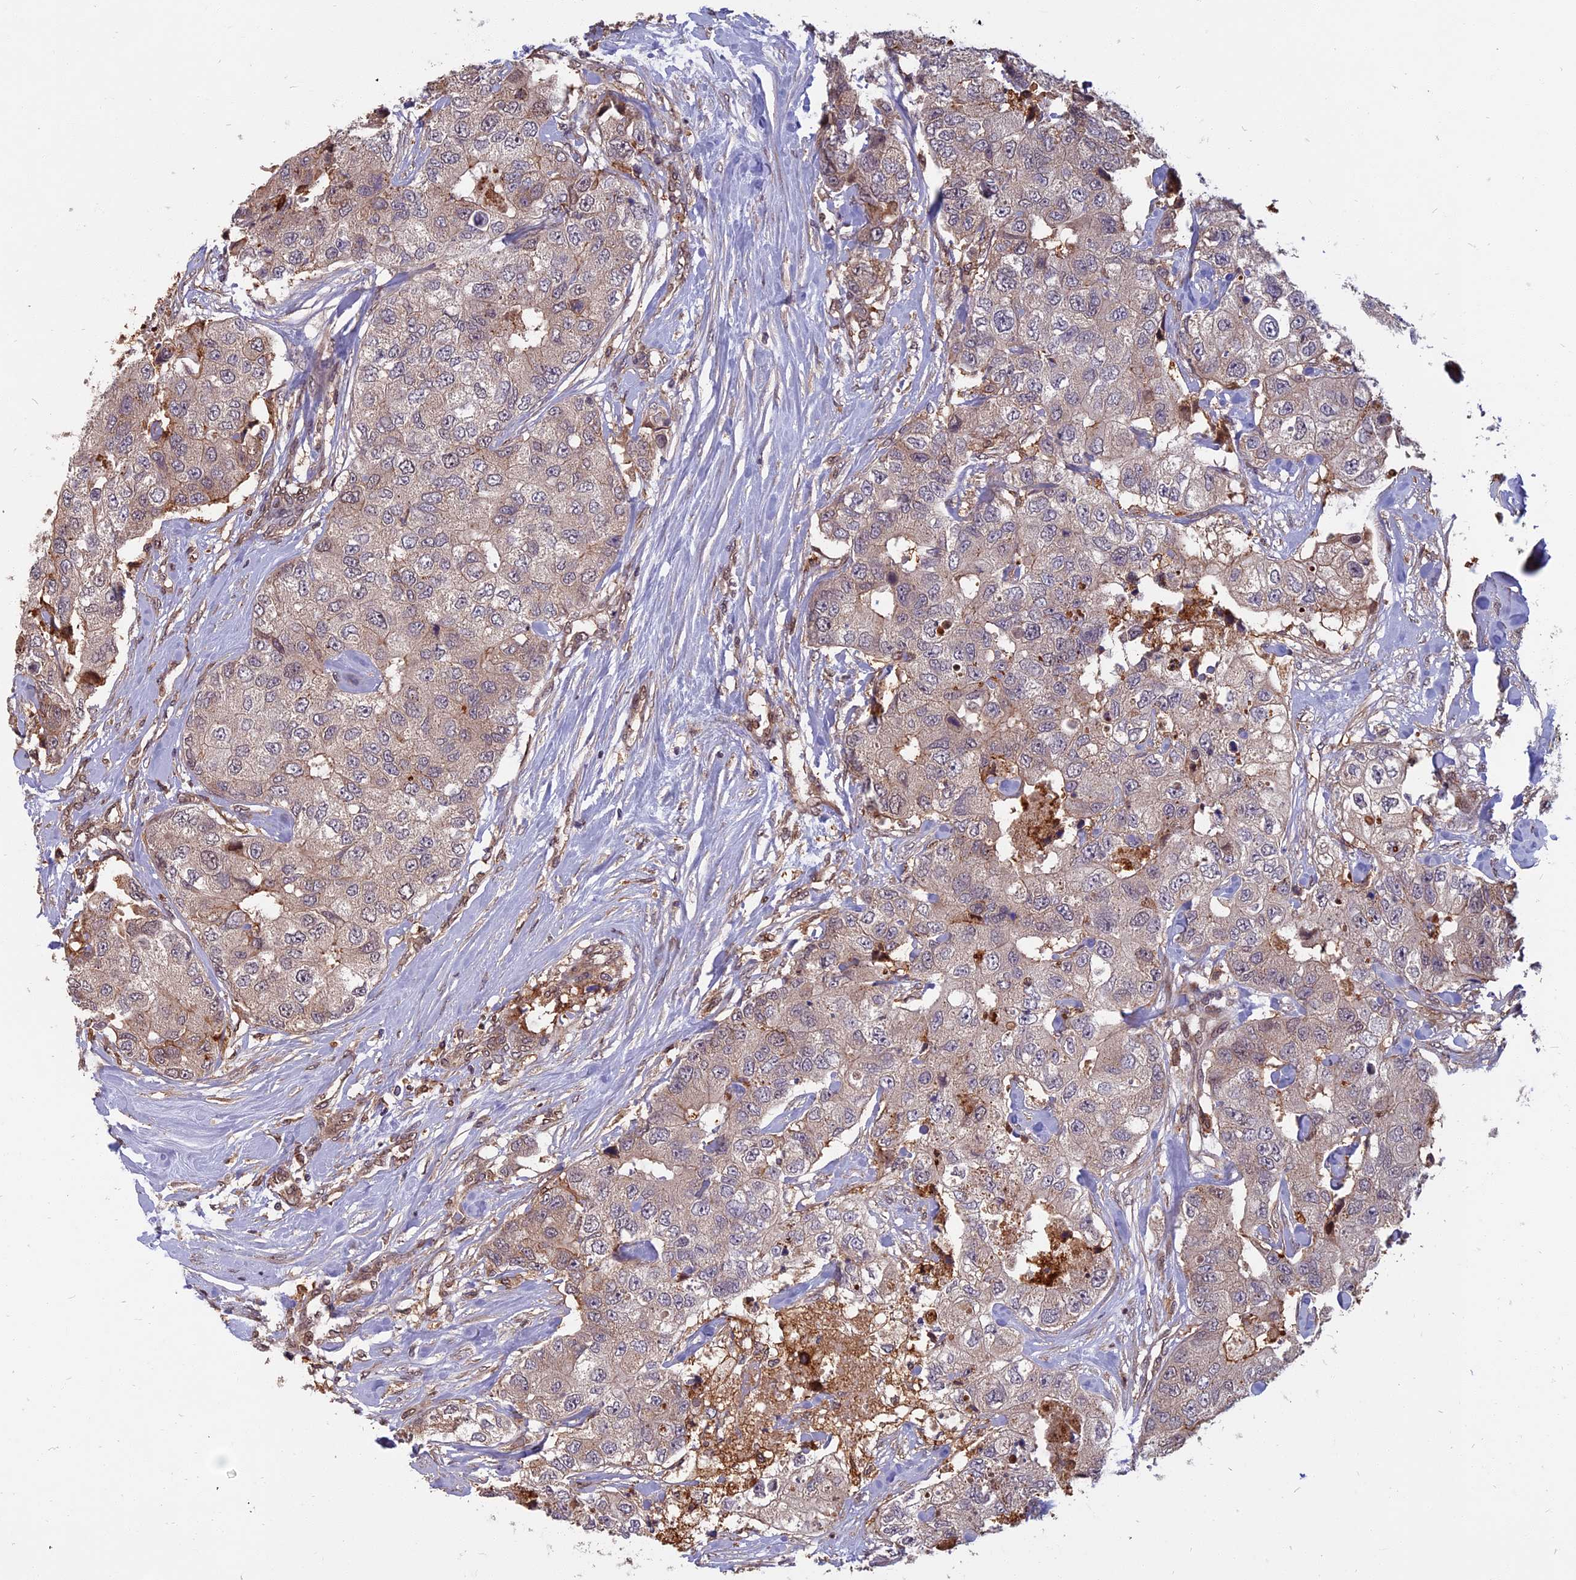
{"staining": {"intensity": "weak", "quantity": "25%-75%", "location": "cytoplasmic/membranous"}, "tissue": "breast cancer", "cell_type": "Tumor cells", "image_type": "cancer", "snomed": [{"axis": "morphology", "description": "Duct carcinoma"}, {"axis": "topography", "description": "Breast"}], "caption": "This is an image of IHC staining of intraductal carcinoma (breast), which shows weak expression in the cytoplasmic/membranous of tumor cells.", "gene": "SPG11", "patient": {"sex": "female", "age": 62}}